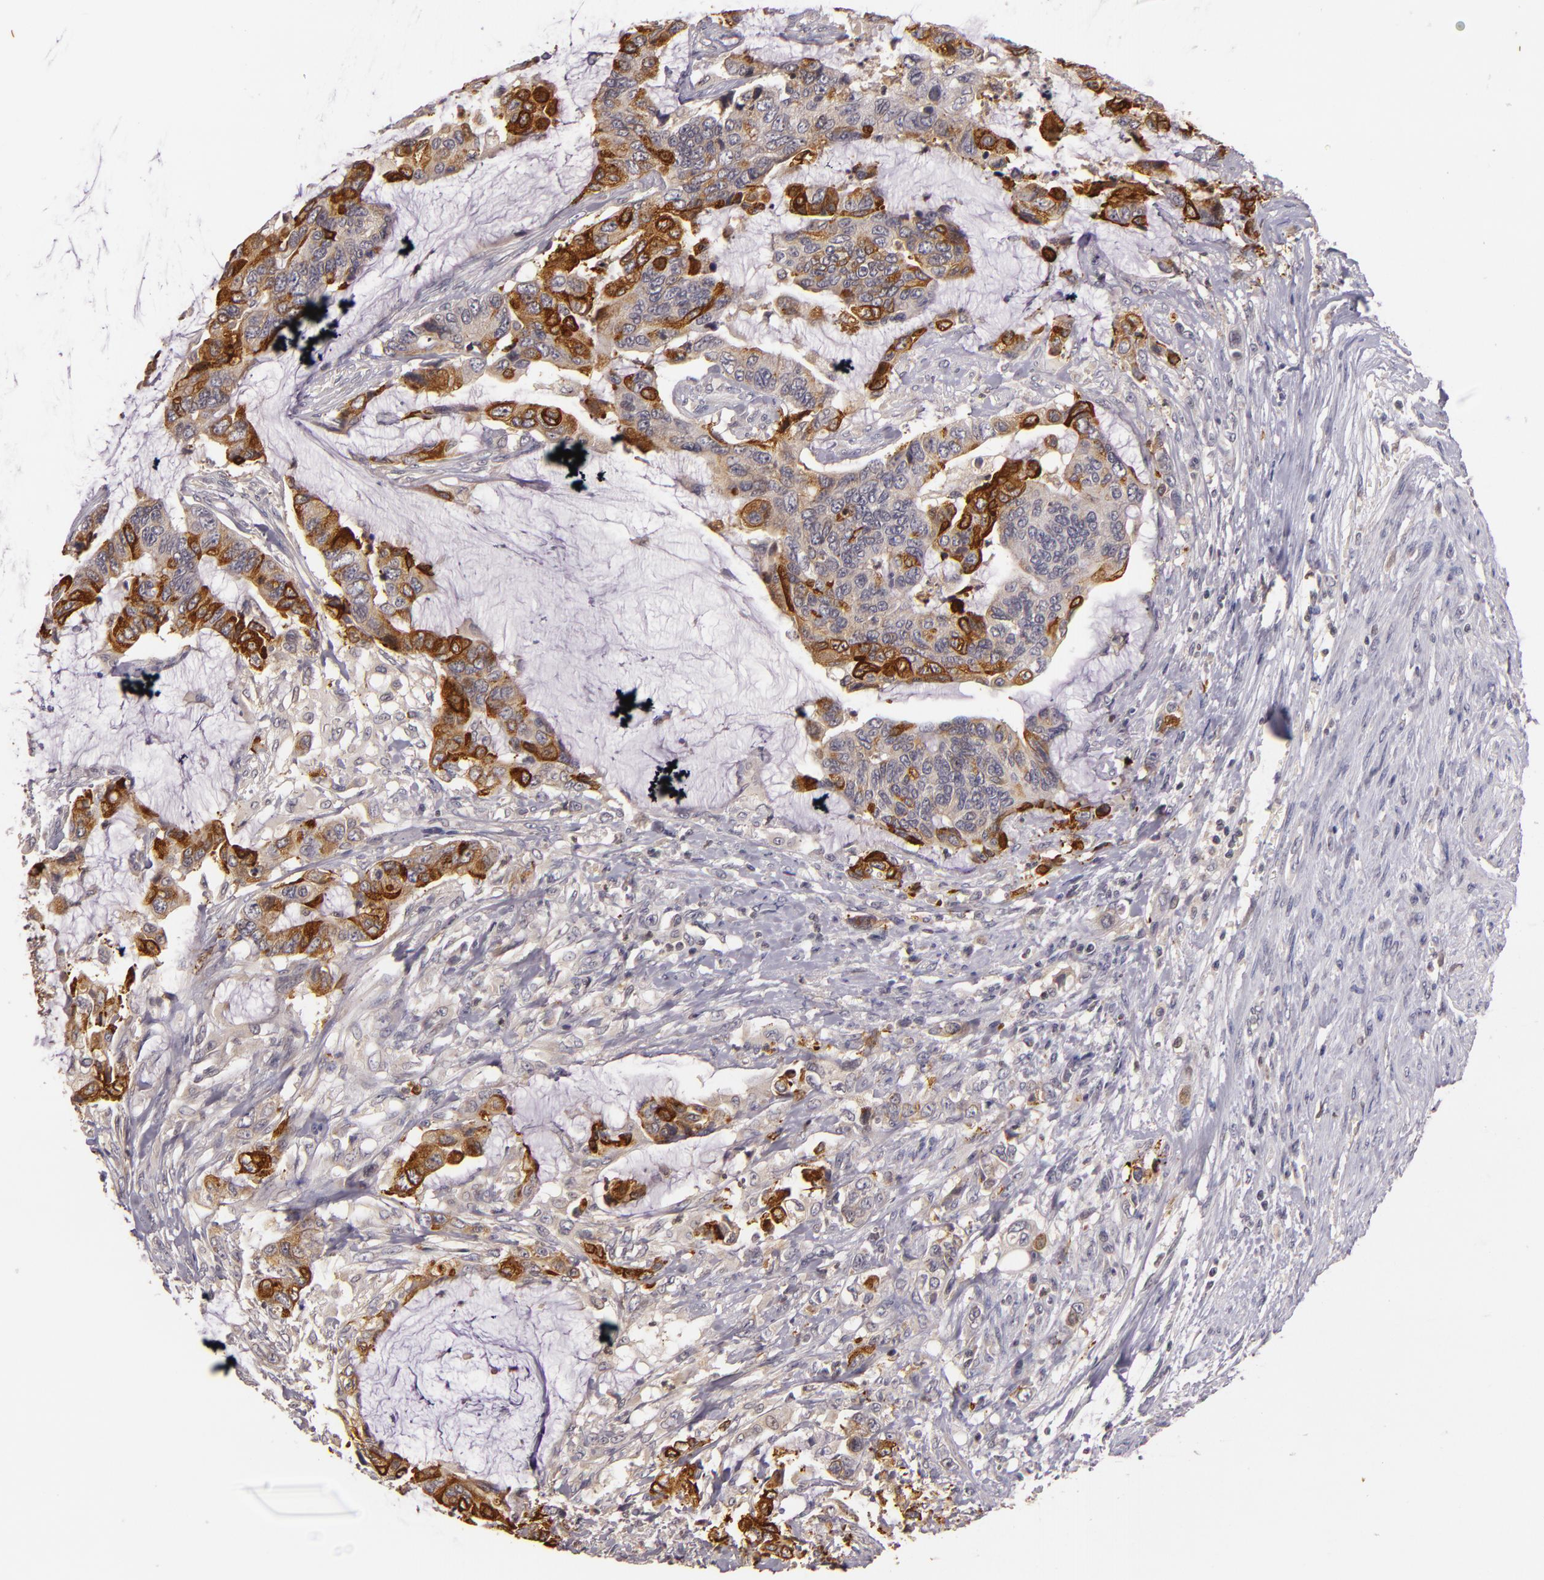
{"staining": {"intensity": "moderate", "quantity": "25%-75%", "location": "cytoplasmic/membranous"}, "tissue": "colorectal cancer", "cell_type": "Tumor cells", "image_type": "cancer", "snomed": [{"axis": "morphology", "description": "Adenocarcinoma, NOS"}, {"axis": "topography", "description": "Rectum"}], "caption": "Protein staining of colorectal cancer tissue displays moderate cytoplasmic/membranous expression in about 25%-75% of tumor cells.", "gene": "TFF1", "patient": {"sex": "female", "age": 59}}